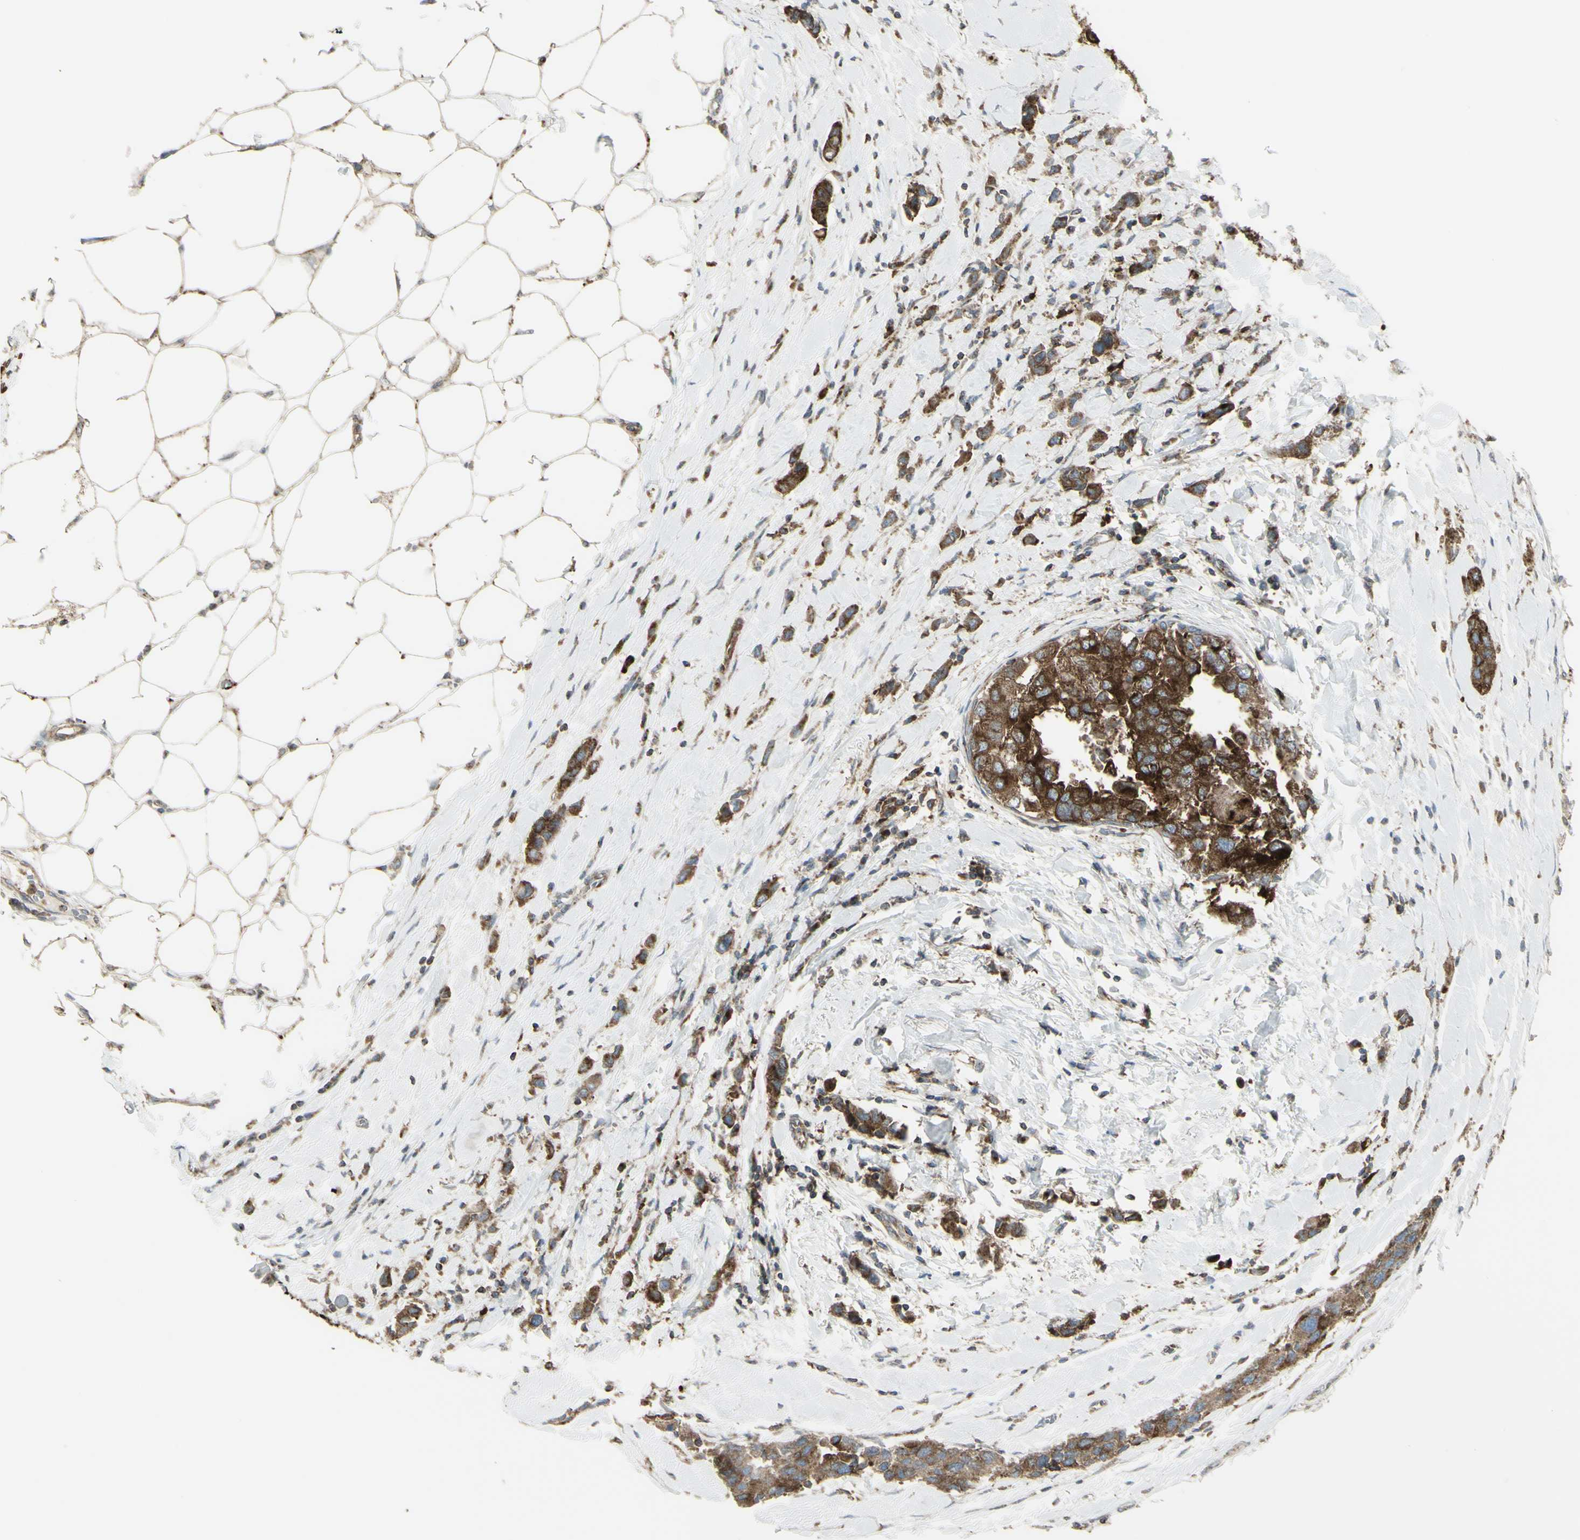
{"staining": {"intensity": "strong", "quantity": ">75%", "location": "cytoplasmic/membranous"}, "tissue": "breast cancer", "cell_type": "Tumor cells", "image_type": "cancer", "snomed": [{"axis": "morphology", "description": "Normal tissue, NOS"}, {"axis": "morphology", "description": "Duct carcinoma"}, {"axis": "topography", "description": "Breast"}], "caption": "About >75% of tumor cells in breast cancer demonstrate strong cytoplasmic/membranous protein staining as visualized by brown immunohistochemical staining.", "gene": "NAPA", "patient": {"sex": "female", "age": 50}}